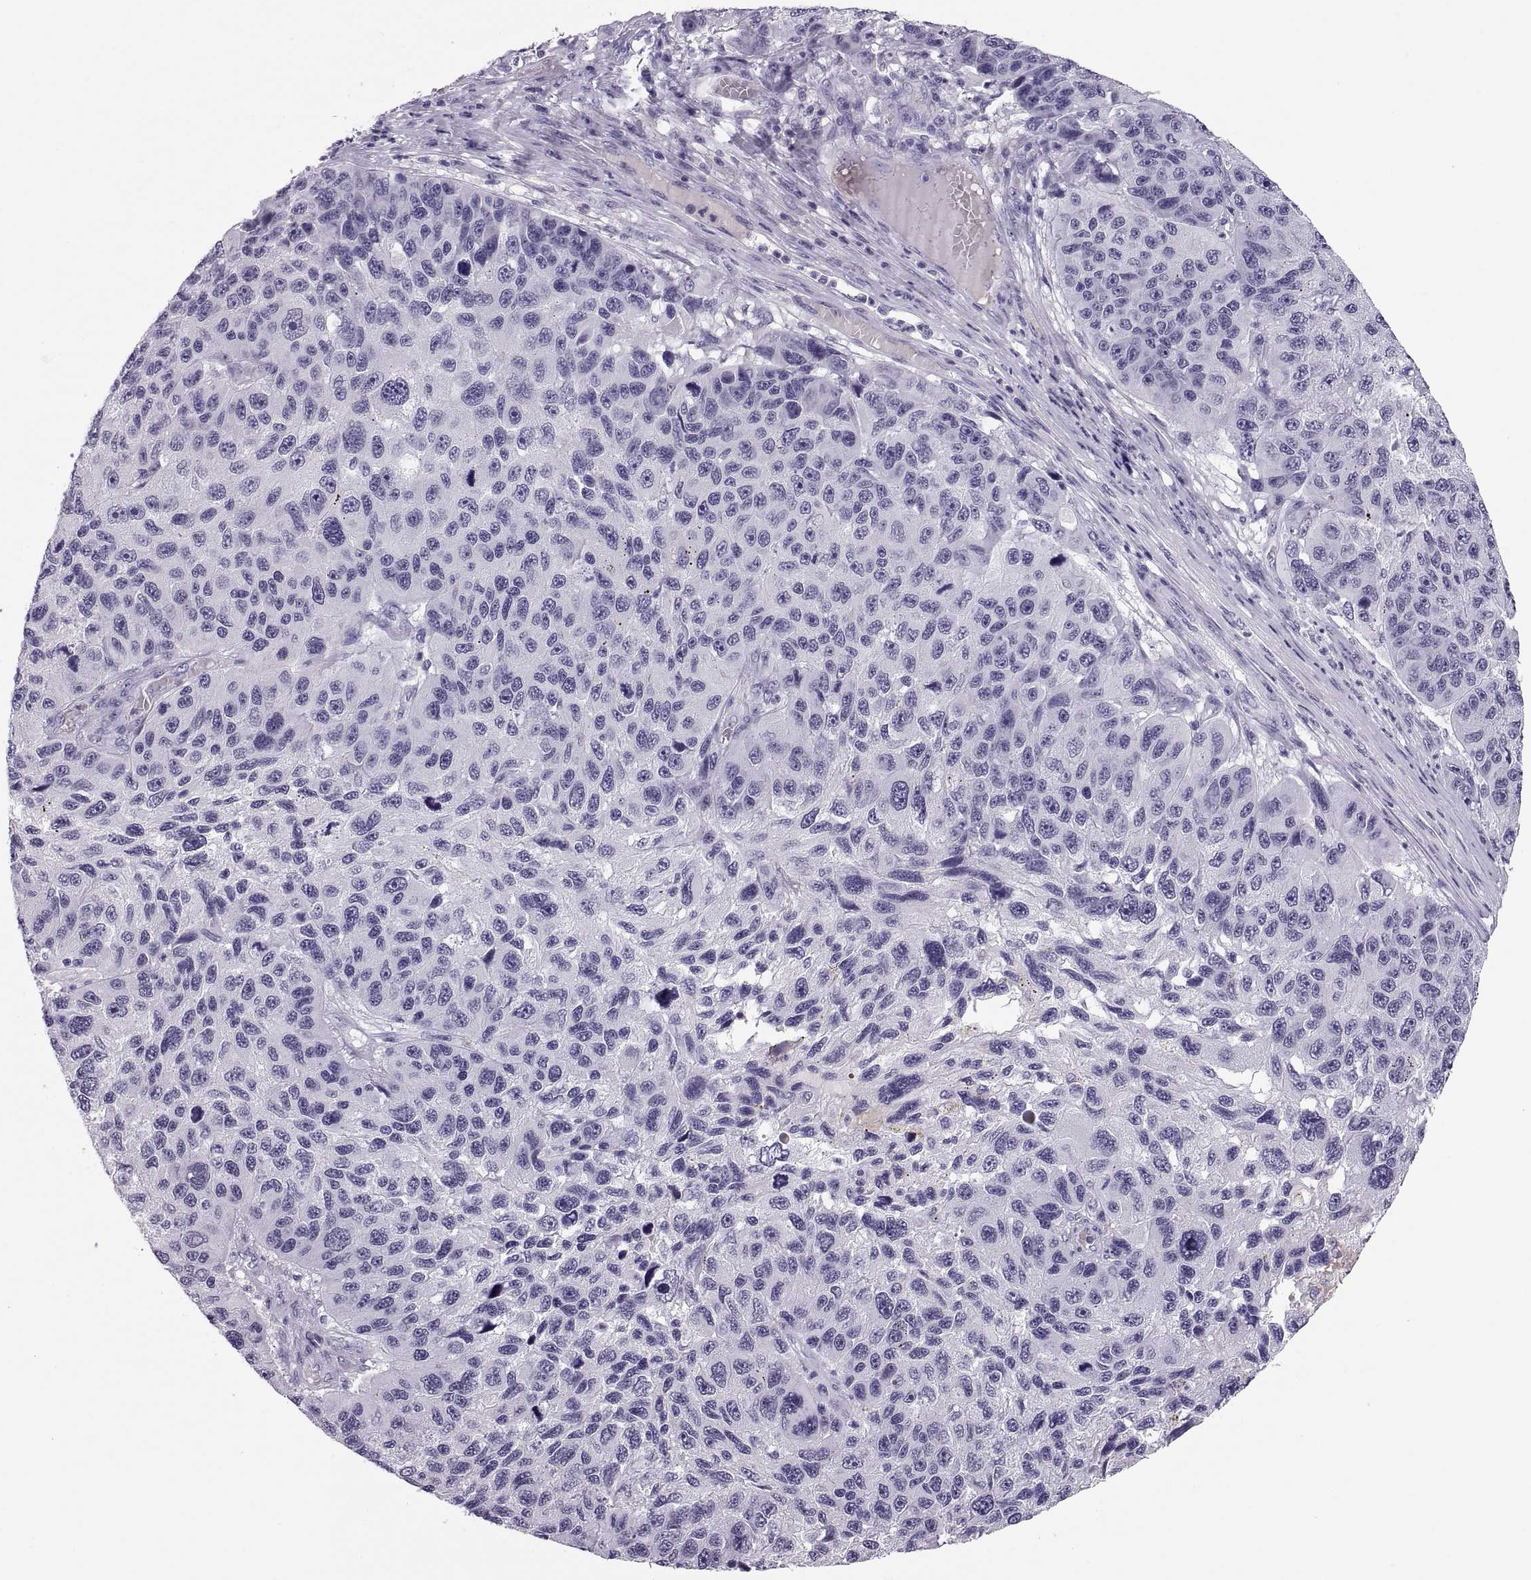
{"staining": {"intensity": "negative", "quantity": "none", "location": "none"}, "tissue": "melanoma", "cell_type": "Tumor cells", "image_type": "cancer", "snomed": [{"axis": "morphology", "description": "Malignant melanoma, NOS"}, {"axis": "topography", "description": "Skin"}], "caption": "The image reveals no staining of tumor cells in melanoma.", "gene": "QRICH2", "patient": {"sex": "male", "age": 53}}